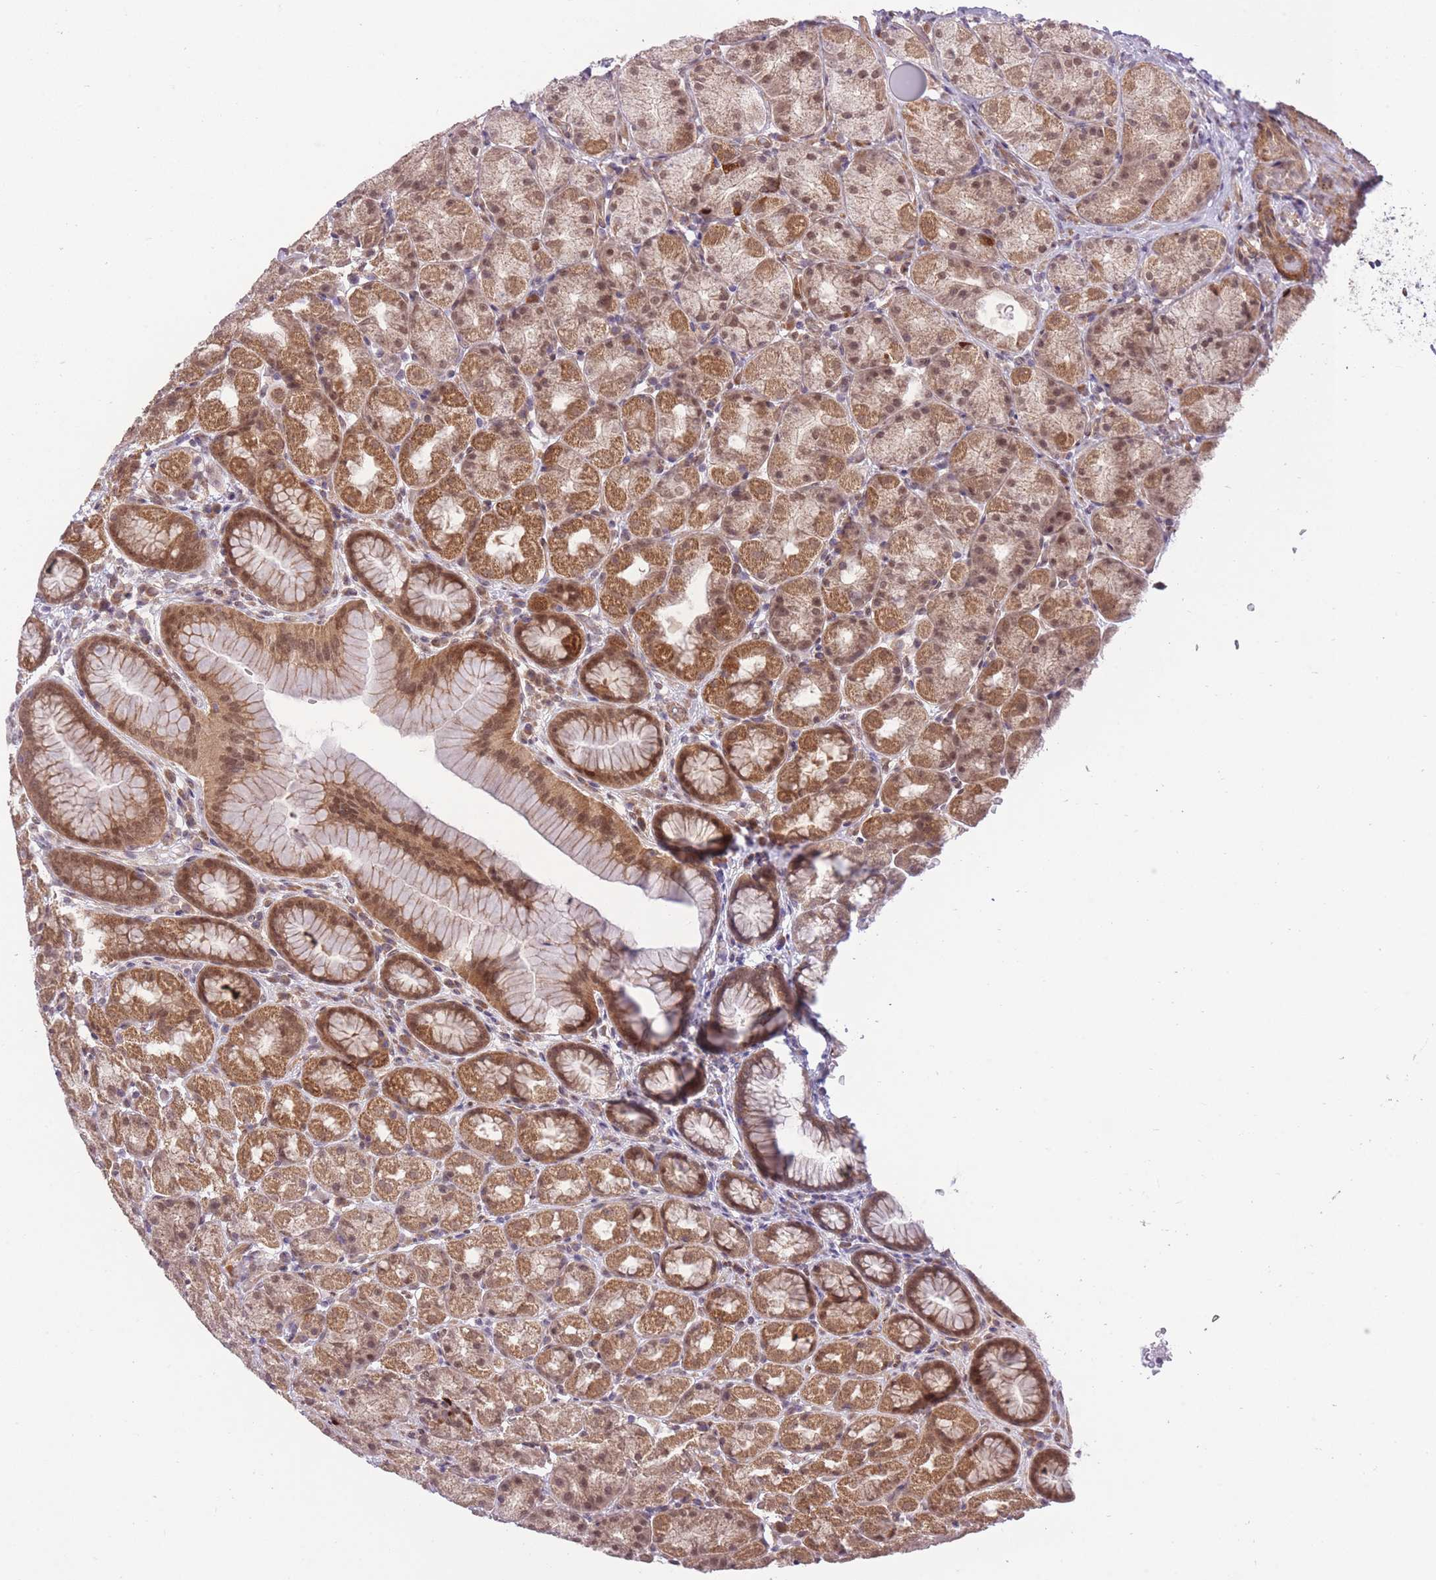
{"staining": {"intensity": "moderate", "quantity": ">75%", "location": "cytoplasmic/membranous,nuclear"}, "tissue": "stomach", "cell_type": "Glandular cells", "image_type": "normal", "snomed": [{"axis": "morphology", "description": "Normal tissue, NOS"}, {"axis": "topography", "description": "Stomach, upper"}, {"axis": "topography", "description": "Stomach"}], "caption": "Stomach stained with DAB IHC displays medium levels of moderate cytoplasmic/membranous,nuclear expression in about >75% of glandular cells. (IHC, brightfield microscopy, high magnification).", "gene": "ELOA2", "patient": {"sex": "male", "age": 68}}